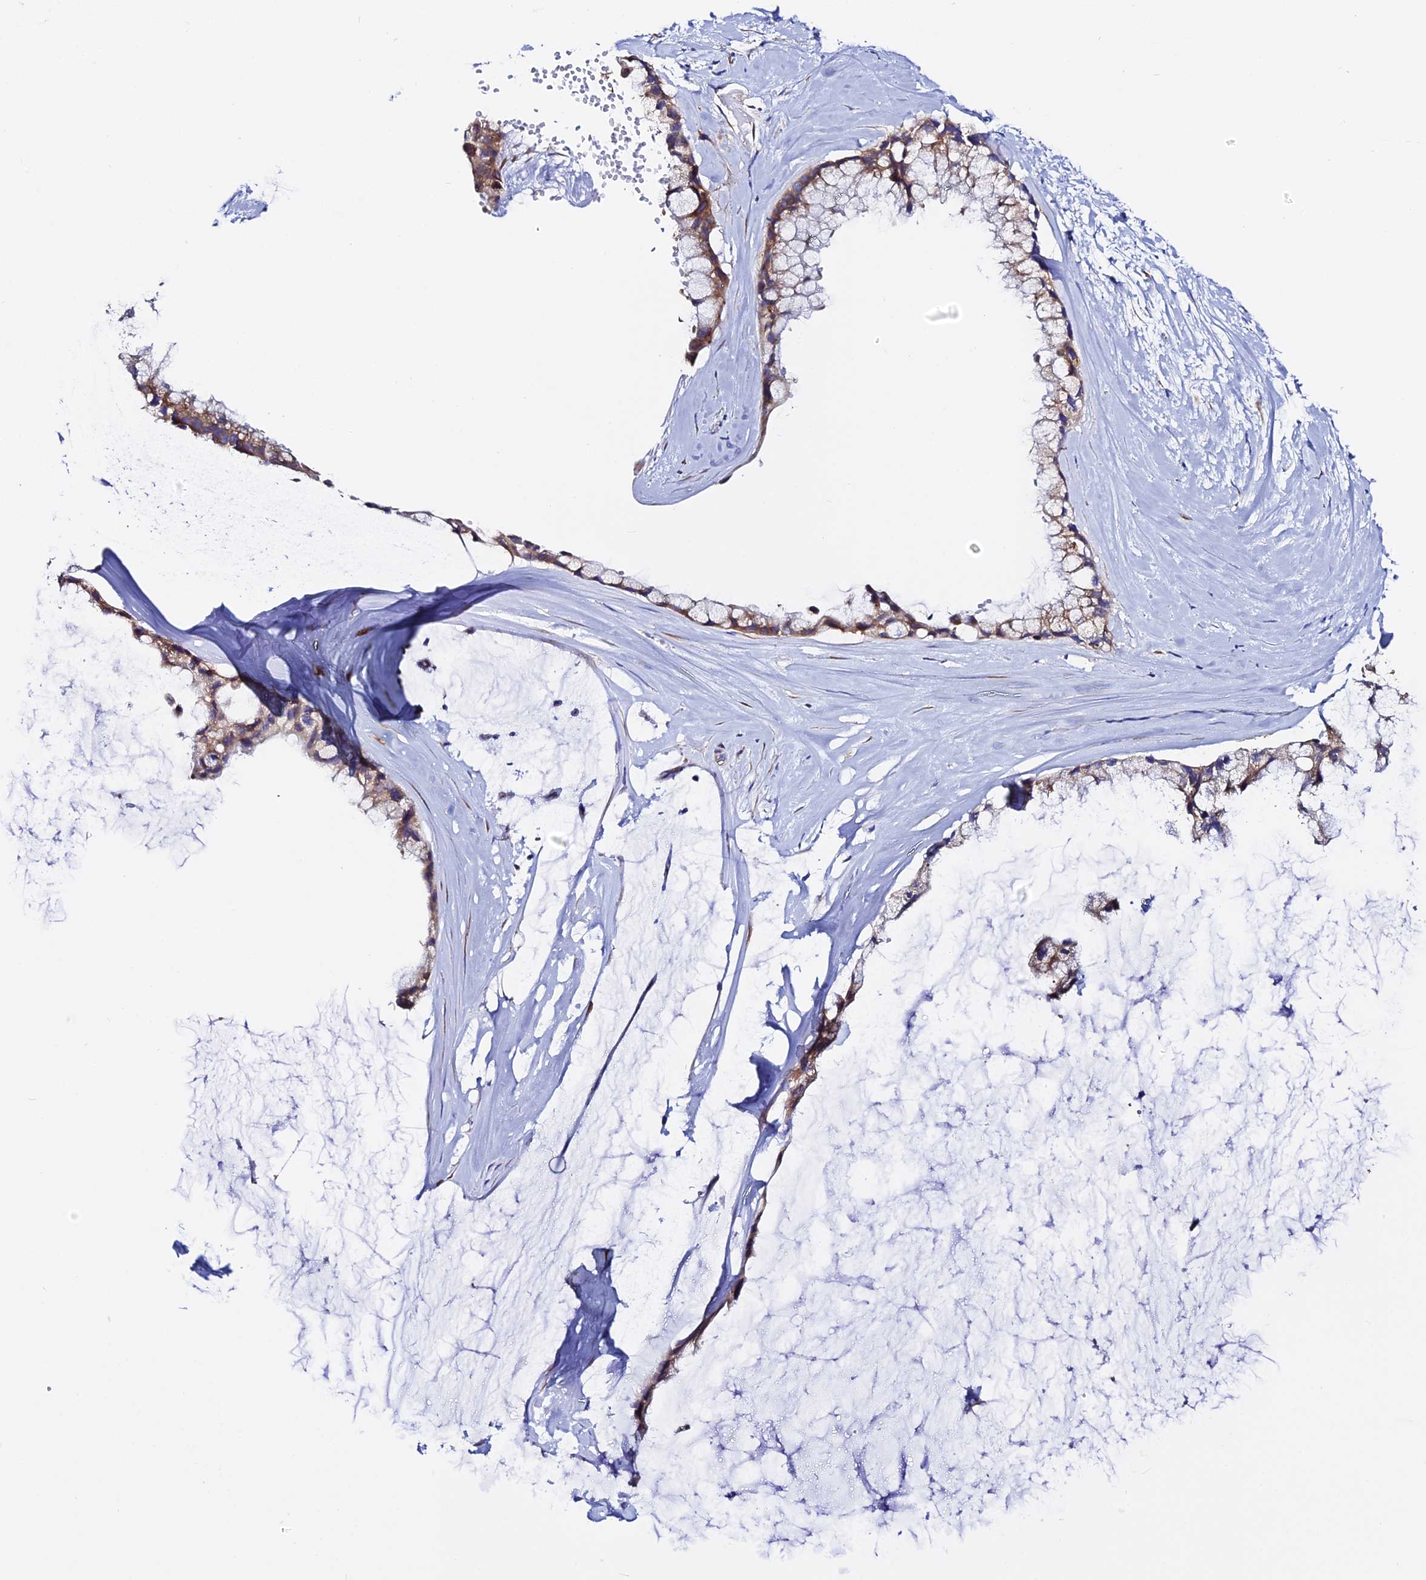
{"staining": {"intensity": "moderate", "quantity": ">75%", "location": "cytoplasmic/membranous"}, "tissue": "ovarian cancer", "cell_type": "Tumor cells", "image_type": "cancer", "snomed": [{"axis": "morphology", "description": "Cystadenocarcinoma, mucinous, NOS"}, {"axis": "topography", "description": "Ovary"}], "caption": "This histopathology image exhibits ovarian mucinous cystadenocarcinoma stained with immunohistochemistry to label a protein in brown. The cytoplasmic/membranous of tumor cells show moderate positivity for the protein. Nuclei are counter-stained blue.", "gene": "EEF1G", "patient": {"sex": "female", "age": 39}}